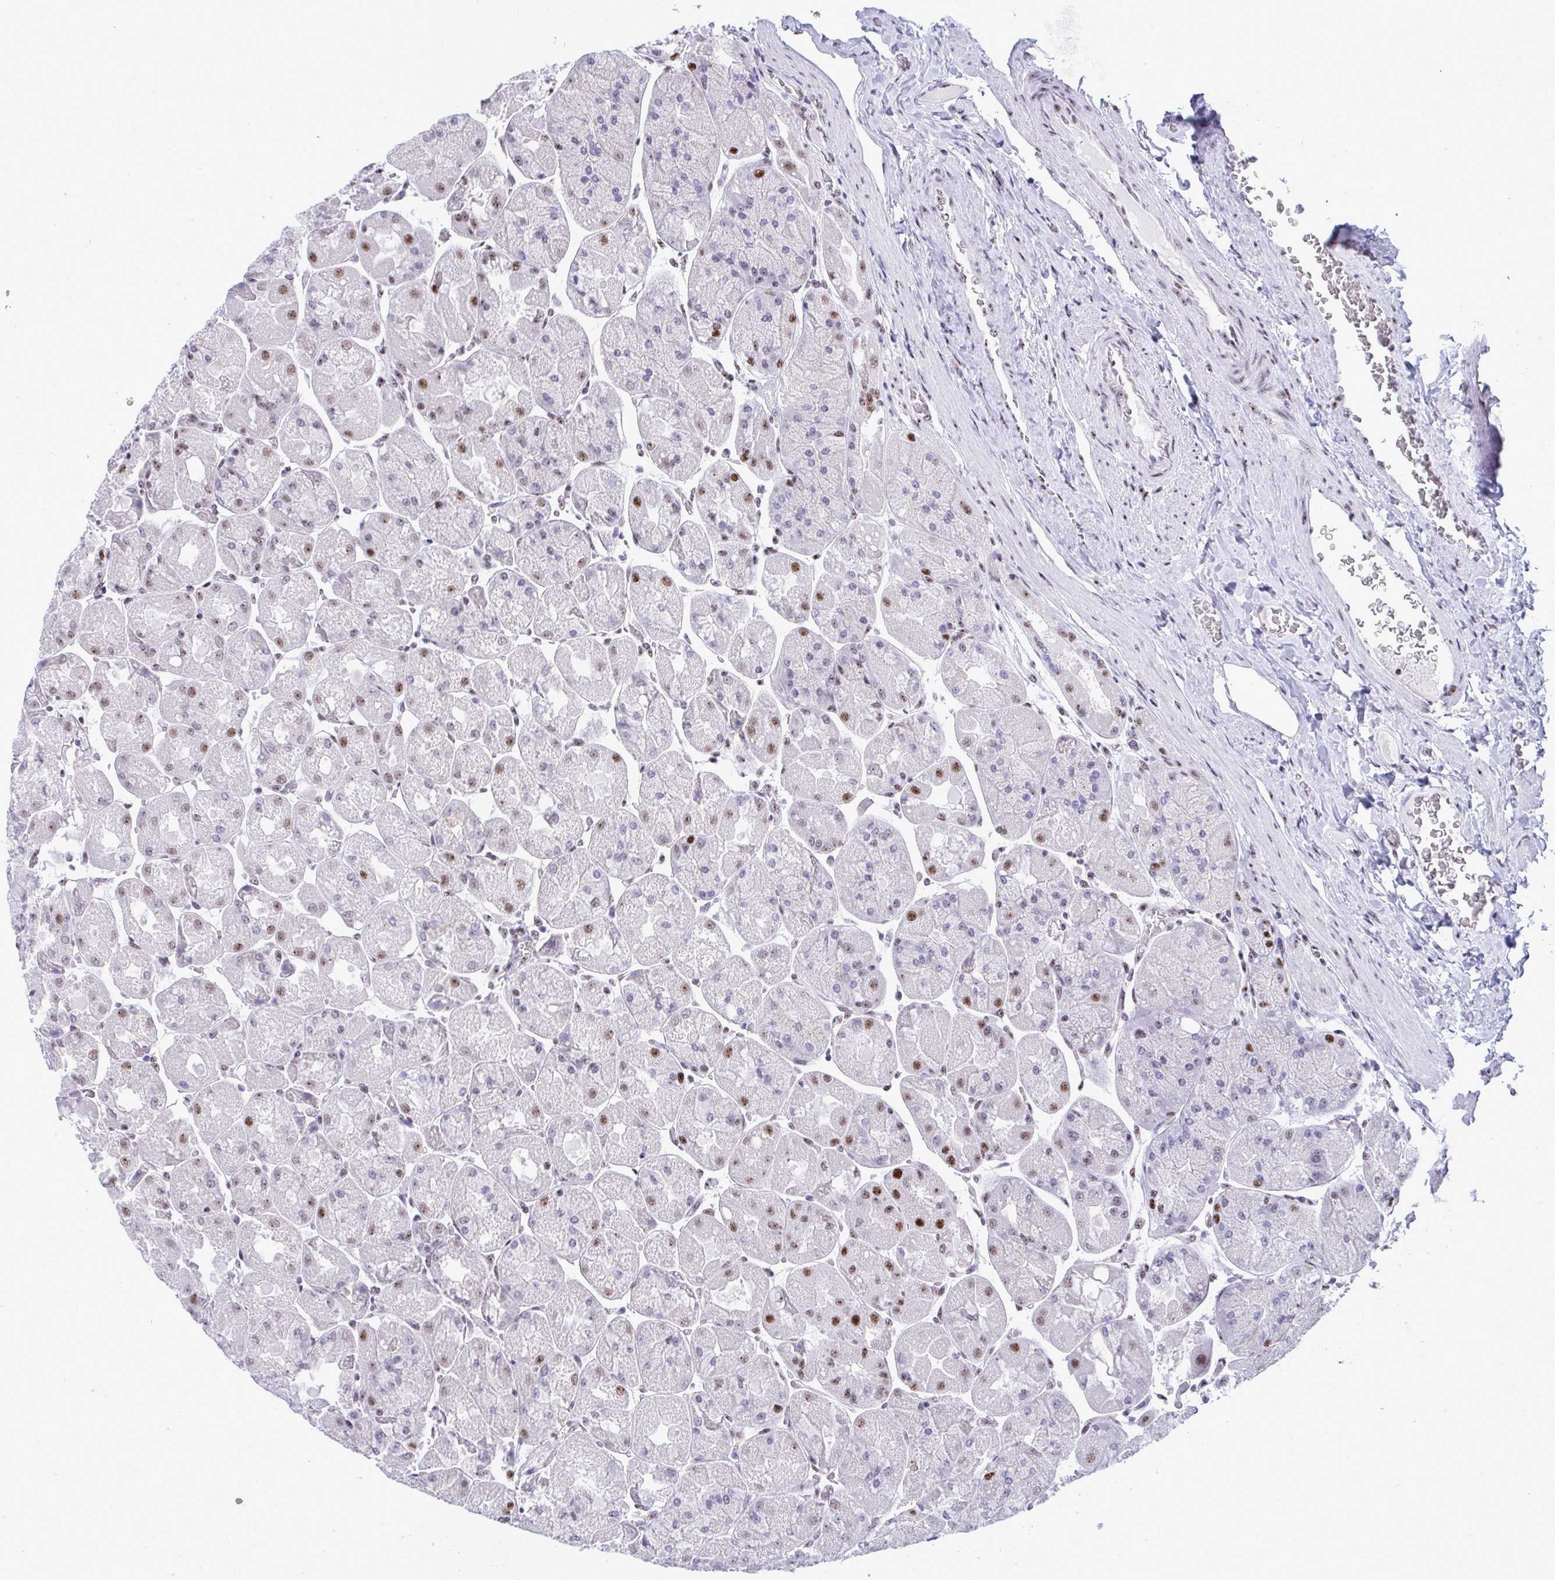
{"staining": {"intensity": "moderate", "quantity": "25%-75%", "location": "nuclear"}, "tissue": "stomach", "cell_type": "Glandular cells", "image_type": "normal", "snomed": [{"axis": "morphology", "description": "Normal tissue, NOS"}, {"axis": "topography", "description": "Stomach"}], "caption": "The immunohistochemical stain labels moderate nuclear staining in glandular cells of benign stomach. The staining is performed using DAB (3,3'-diaminobenzidine) brown chromogen to label protein expression. The nuclei are counter-stained blue using hematoxylin.", "gene": "PELP1", "patient": {"sex": "female", "age": 61}}